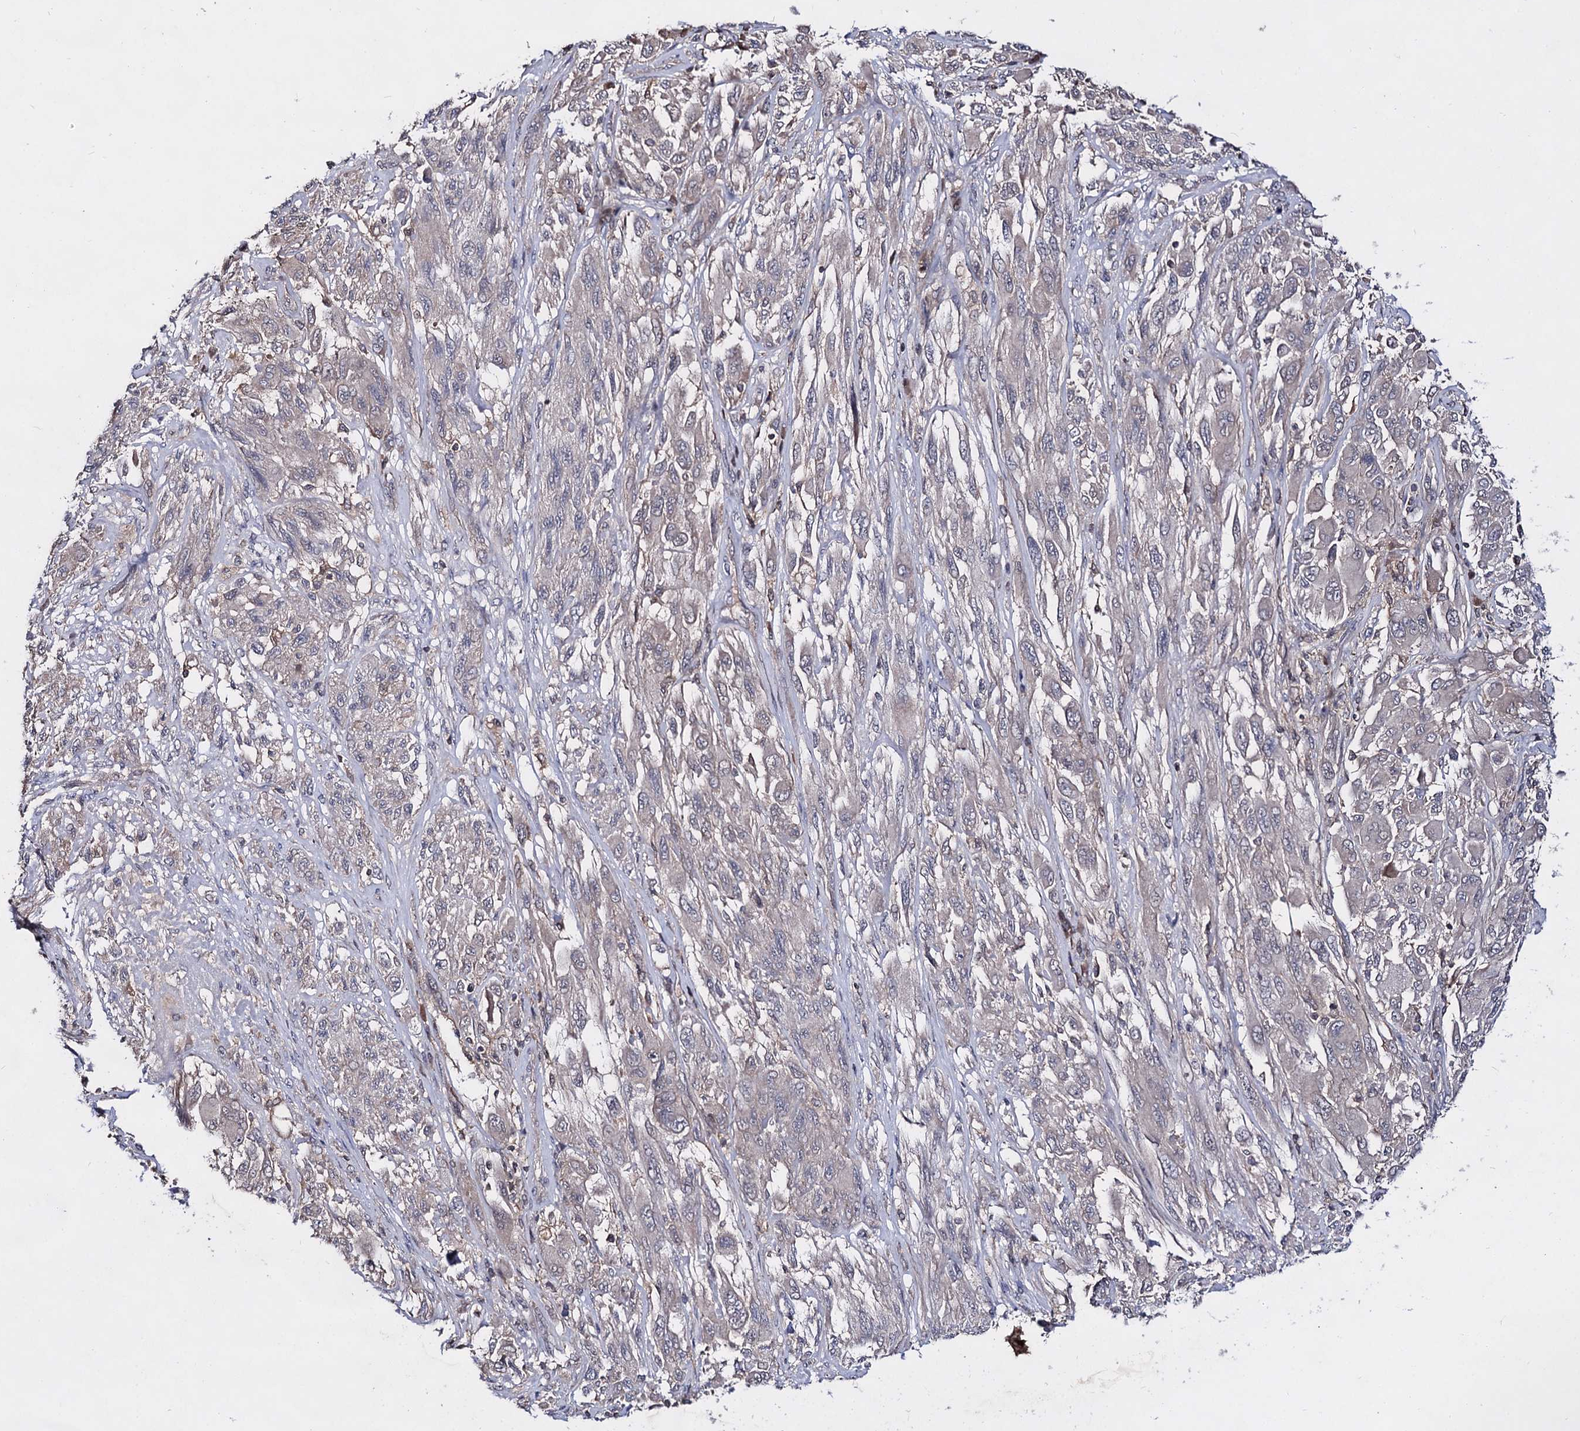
{"staining": {"intensity": "negative", "quantity": "none", "location": "none"}, "tissue": "melanoma", "cell_type": "Tumor cells", "image_type": "cancer", "snomed": [{"axis": "morphology", "description": "Malignant melanoma, NOS"}, {"axis": "topography", "description": "Skin"}], "caption": "The histopathology image reveals no staining of tumor cells in malignant melanoma.", "gene": "ACTR6", "patient": {"sex": "female", "age": 91}}